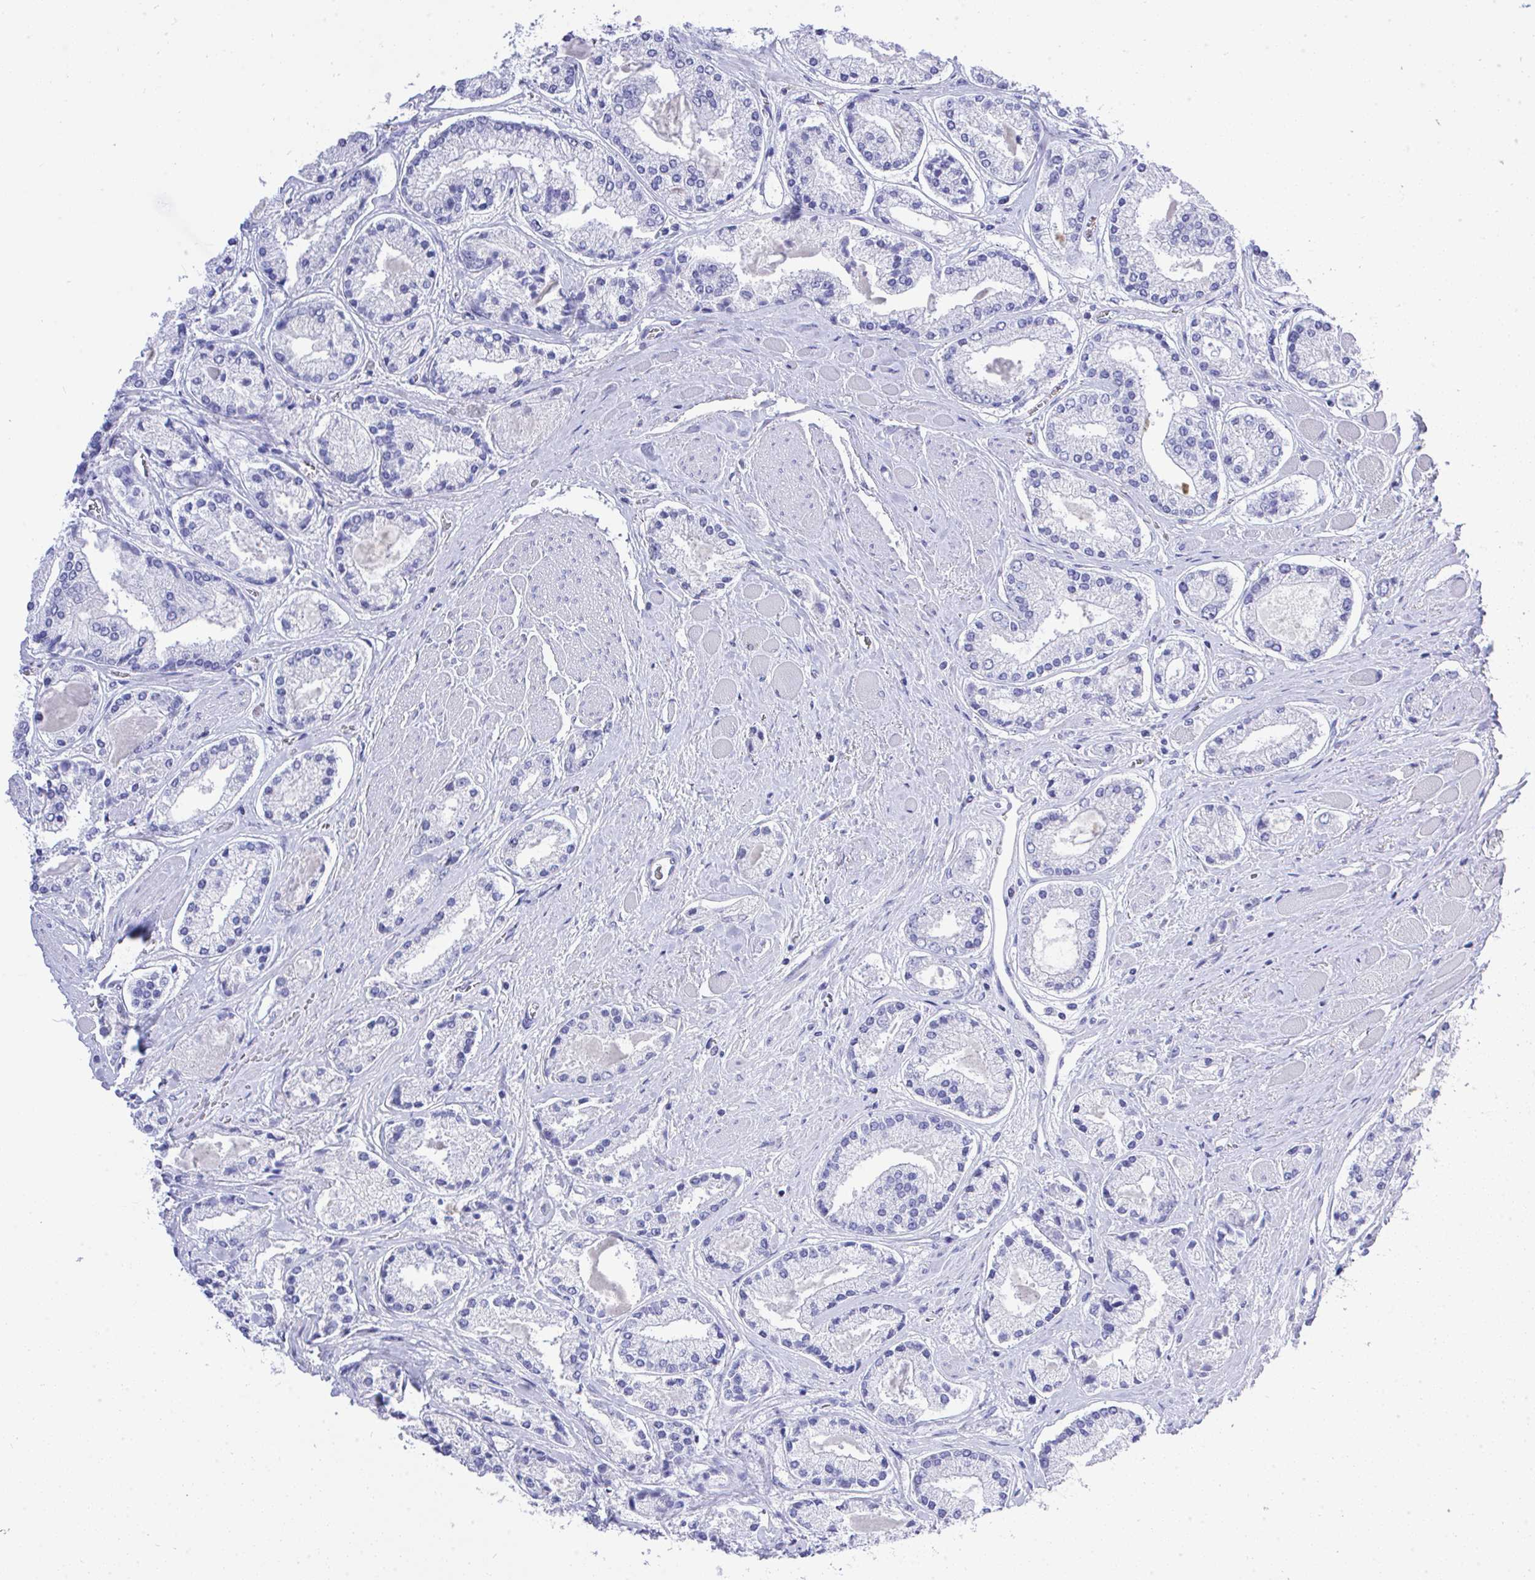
{"staining": {"intensity": "negative", "quantity": "none", "location": "none"}, "tissue": "prostate cancer", "cell_type": "Tumor cells", "image_type": "cancer", "snomed": [{"axis": "morphology", "description": "Adenocarcinoma, High grade"}, {"axis": "topography", "description": "Prostate"}], "caption": "Adenocarcinoma (high-grade) (prostate) stained for a protein using immunohistochemistry displays no expression tumor cells.", "gene": "MS4A12", "patient": {"sex": "male", "age": 67}}